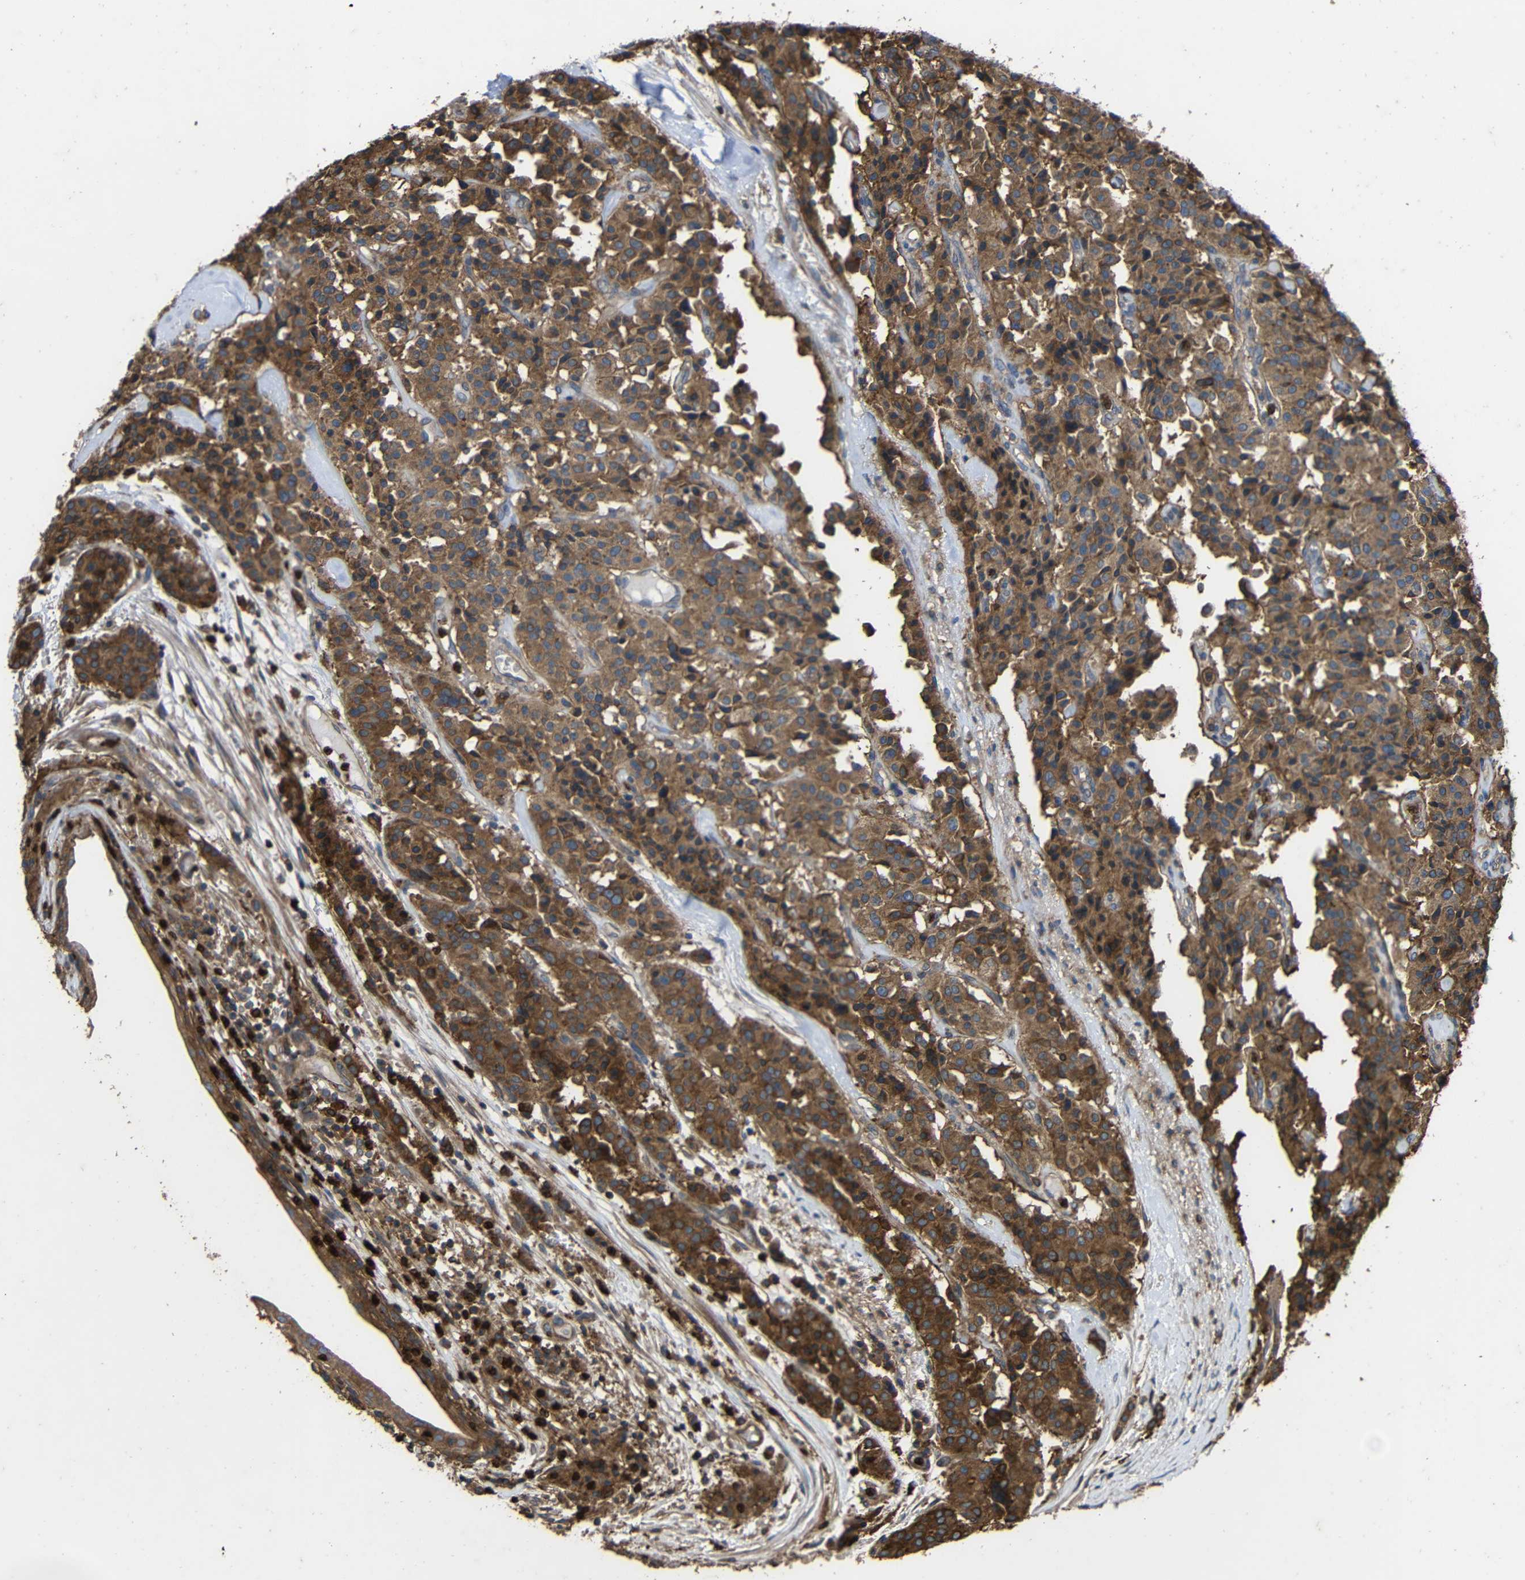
{"staining": {"intensity": "moderate", "quantity": ">75%", "location": "cytoplasmic/membranous"}, "tissue": "carcinoid", "cell_type": "Tumor cells", "image_type": "cancer", "snomed": [{"axis": "morphology", "description": "Carcinoid, malignant, NOS"}, {"axis": "topography", "description": "Lung"}], "caption": "Immunohistochemistry (IHC) photomicrograph of neoplastic tissue: malignant carcinoid stained using immunohistochemistry (IHC) demonstrates medium levels of moderate protein expression localized specifically in the cytoplasmic/membranous of tumor cells, appearing as a cytoplasmic/membranous brown color.", "gene": "TREM2", "patient": {"sex": "male", "age": 30}}